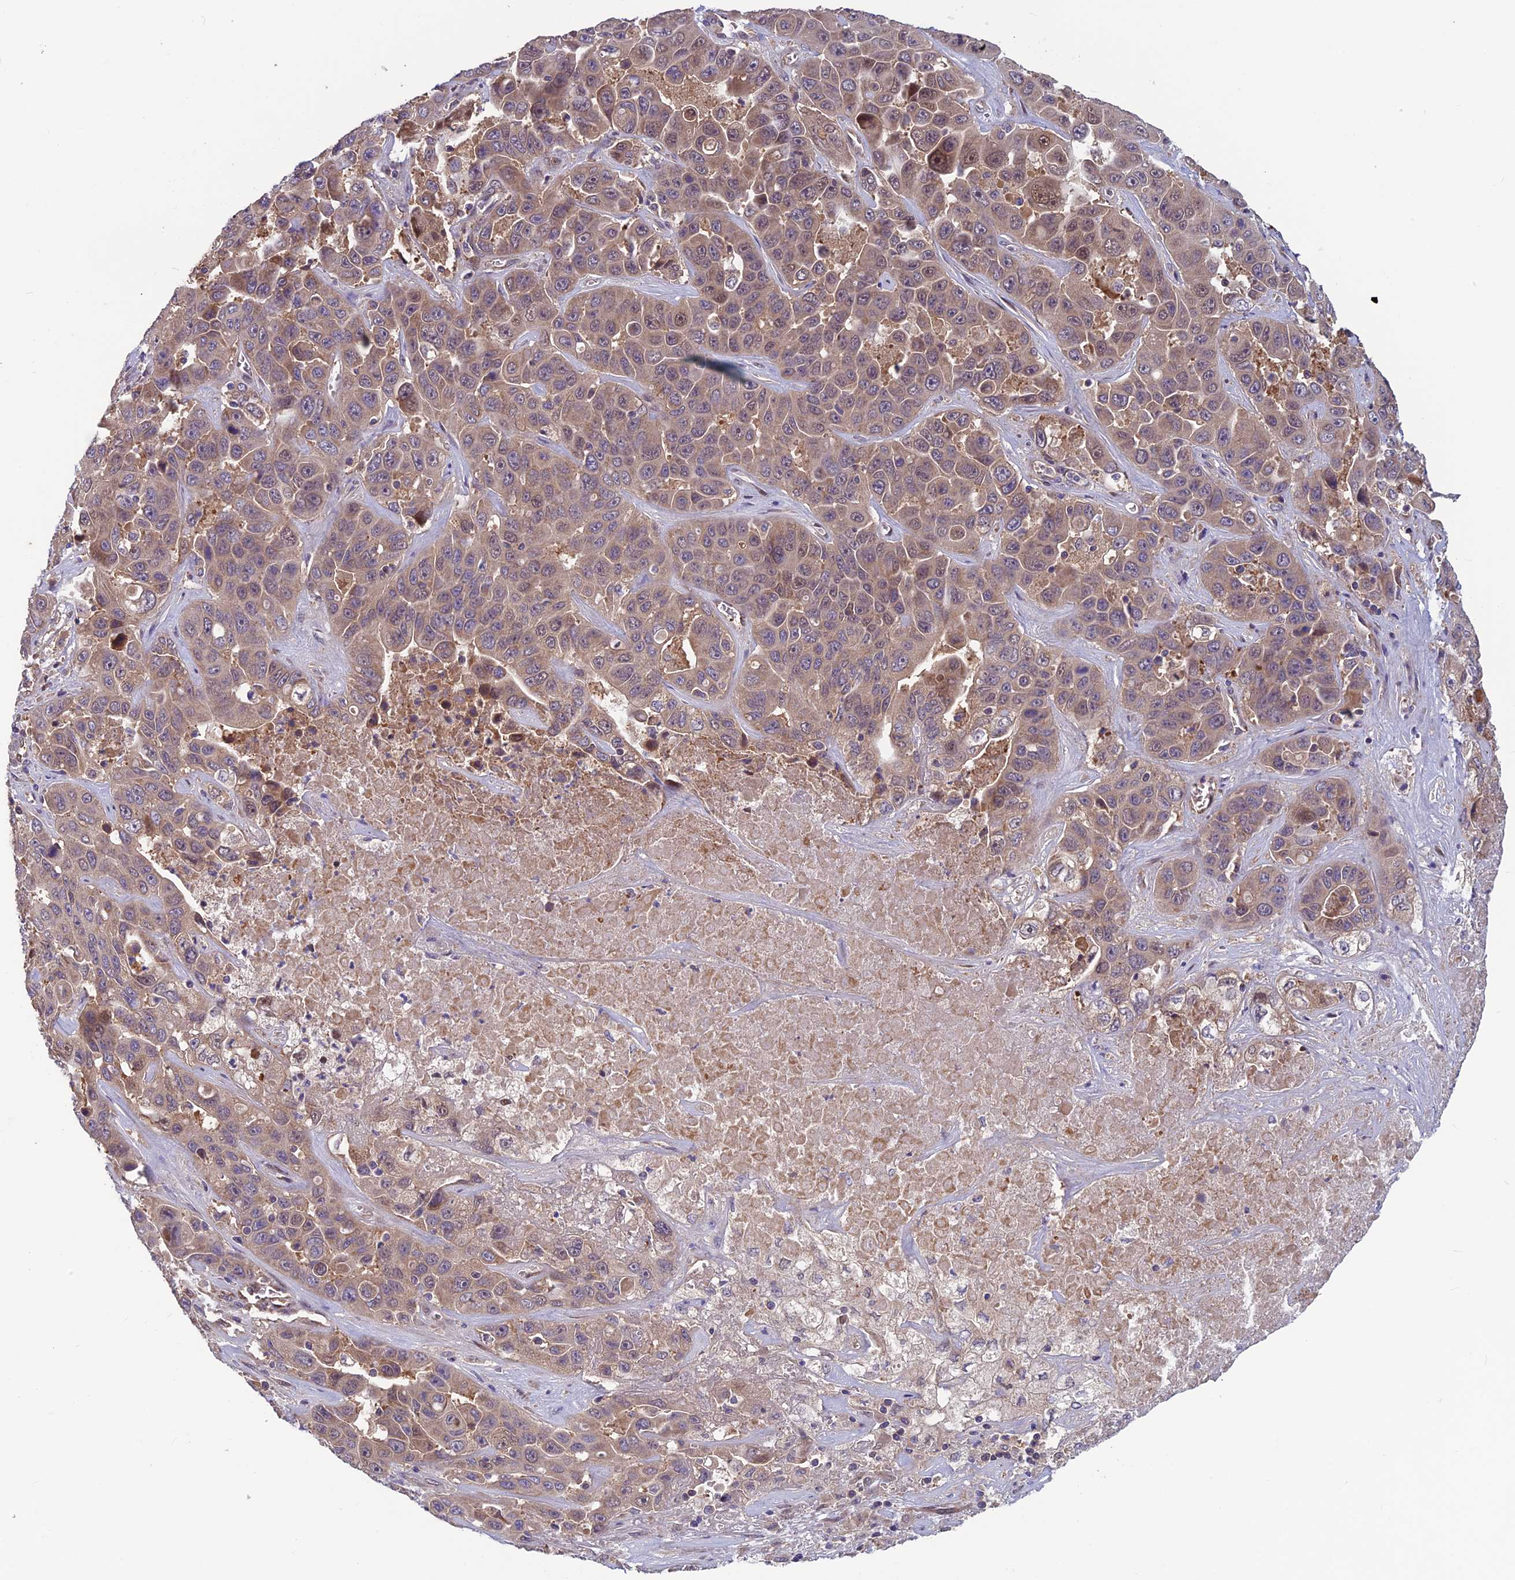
{"staining": {"intensity": "weak", "quantity": "<25%", "location": "nuclear"}, "tissue": "liver cancer", "cell_type": "Tumor cells", "image_type": "cancer", "snomed": [{"axis": "morphology", "description": "Cholangiocarcinoma"}, {"axis": "topography", "description": "Liver"}], "caption": "Tumor cells show no significant protein staining in liver cancer. (DAB (3,3'-diaminobenzidine) IHC visualized using brightfield microscopy, high magnification).", "gene": "CCDC15", "patient": {"sex": "female", "age": 52}}